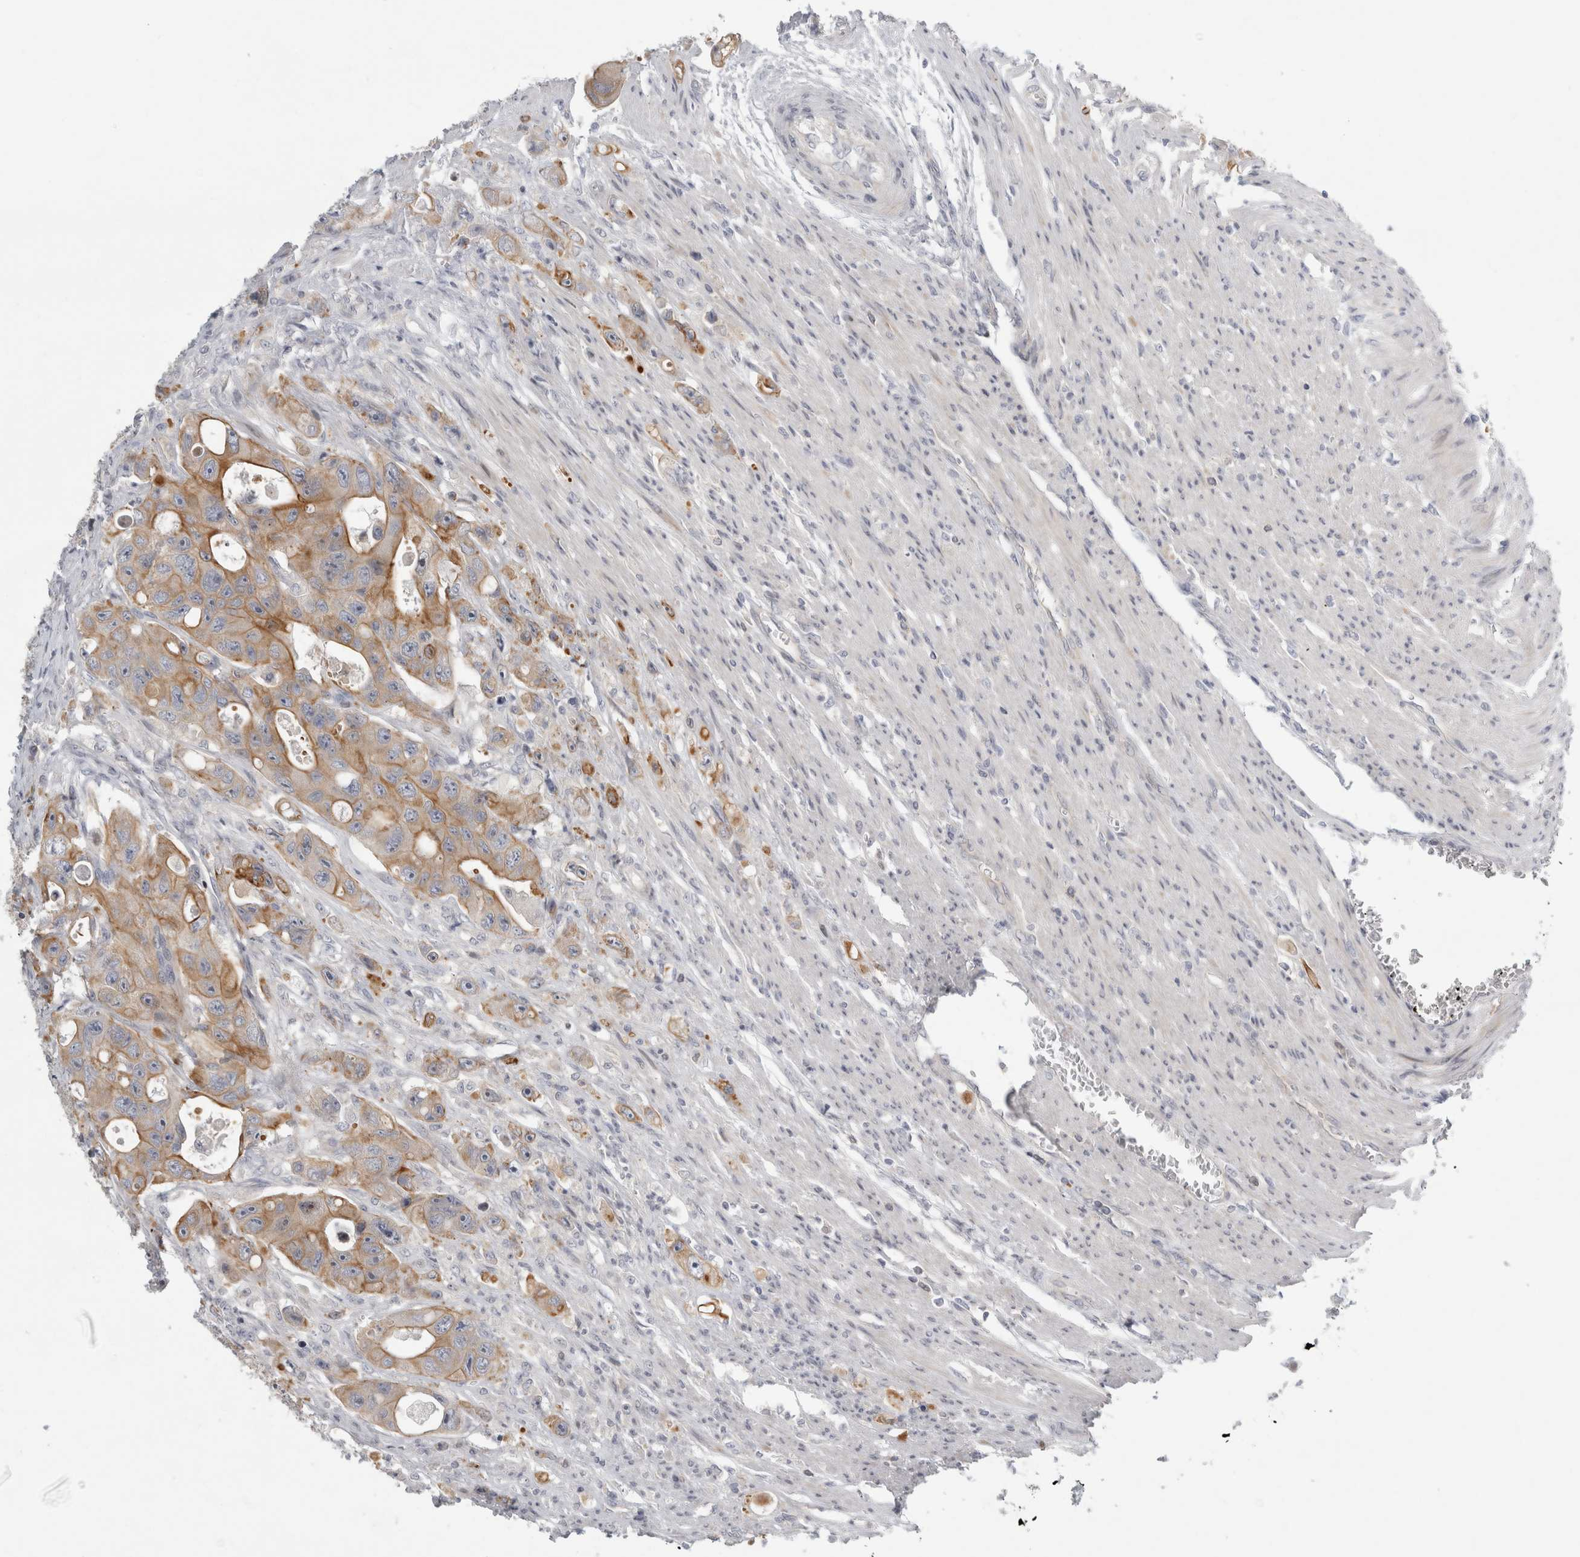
{"staining": {"intensity": "moderate", "quantity": ">75%", "location": "cytoplasmic/membranous"}, "tissue": "colorectal cancer", "cell_type": "Tumor cells", "image_type": "cancer", "snomed": [{"axis": "morphology", "description": "Adenocarcinoma, NOS"}, {"axis": "topography", "description": "Colon"}], "caption": "This histopathology image reveals immunohistochemistry (IHC) staining of adenocarcinoma (colorectal), with medium moderate cytoplasmic/membranous positivity in about >75% of tumor cells.", "gene": "UTP25", "patient": {"sex": "female", "age": 46}}